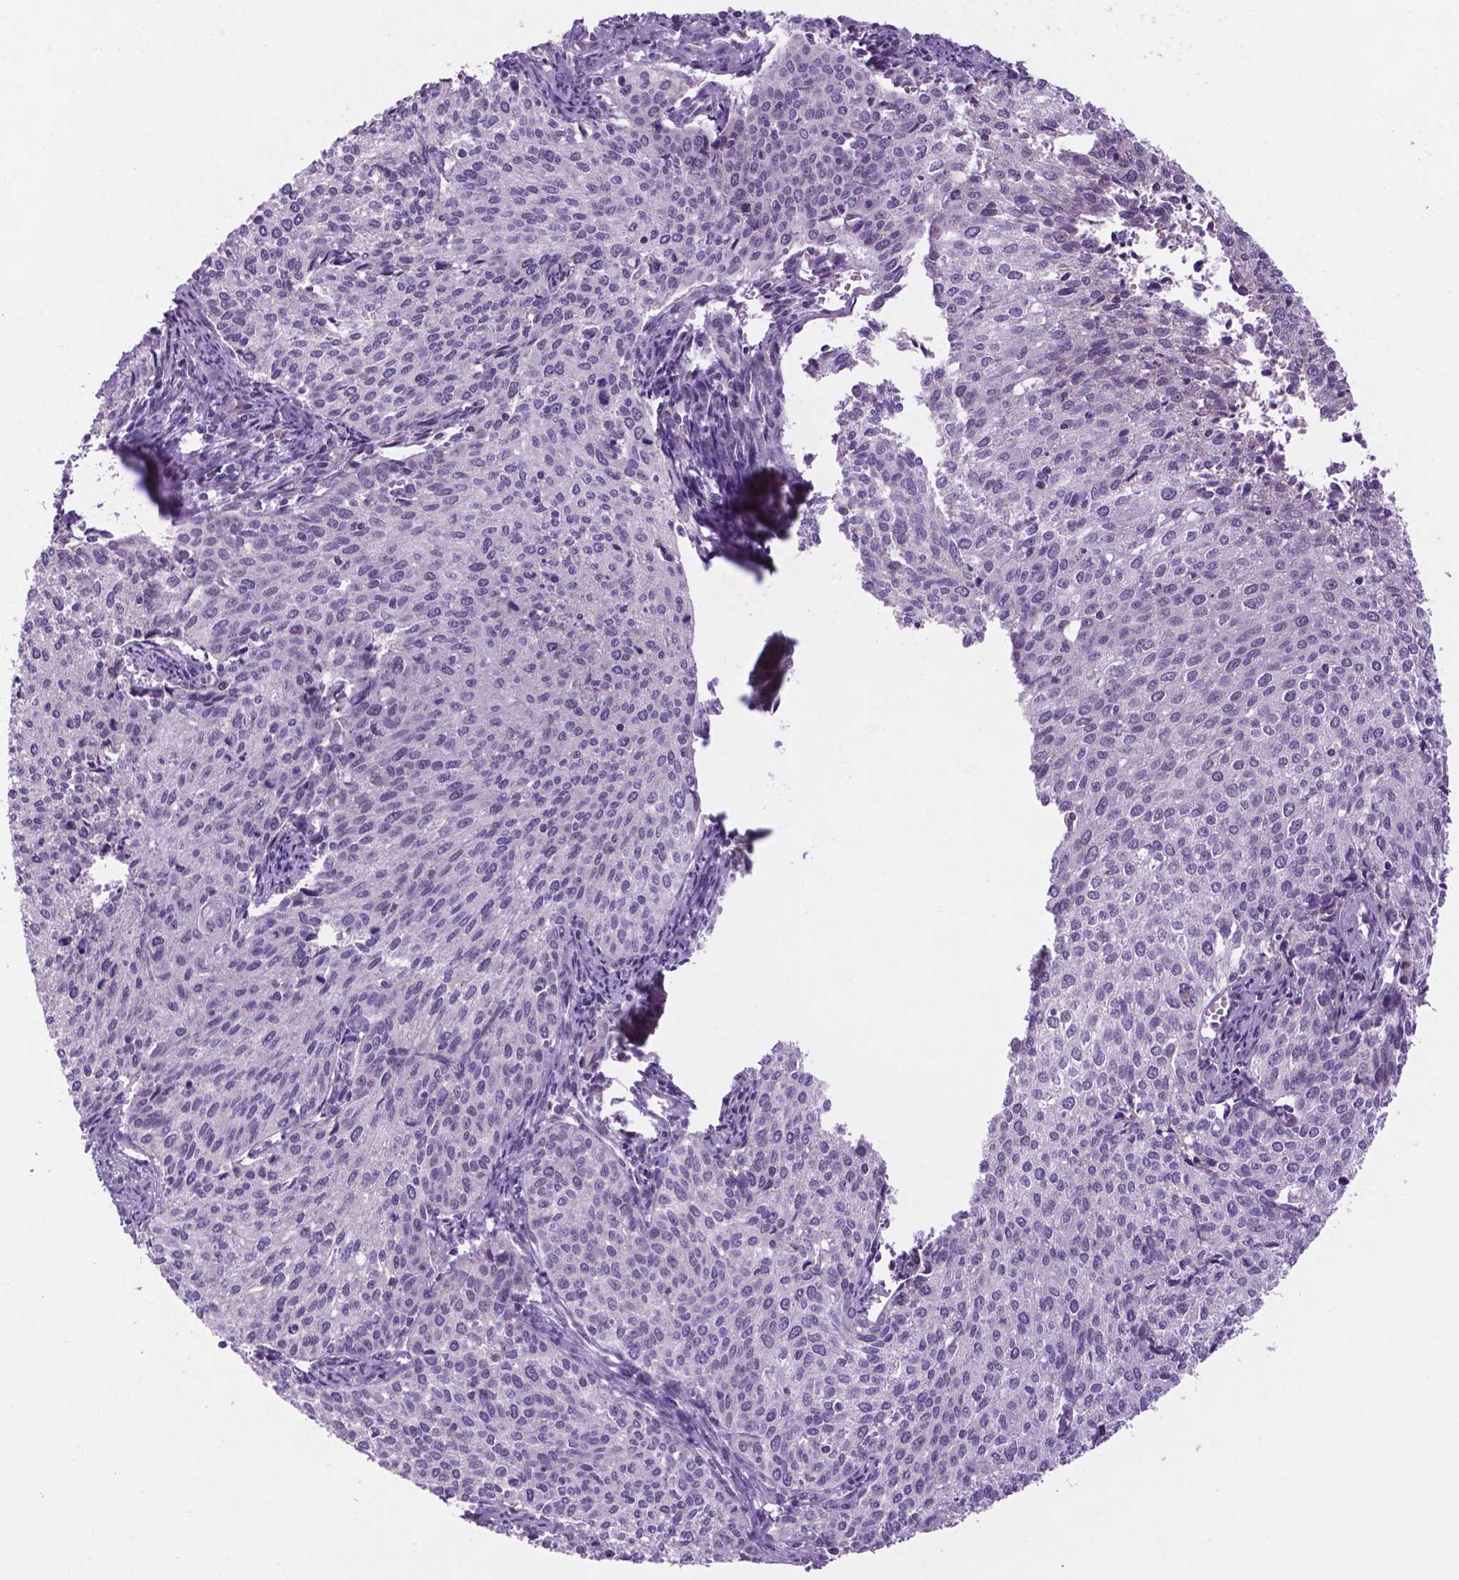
{"staining": {"intensity": "weak", "quantity": "<25%", "location": "nuclear"}, "tissue": "cervical cancer", "cell_type": "Tumor cells", "image_type": "cancer", "snomed": [{"axis": "morphology", "description": "Squamous cell carcinoma, NOS"}, {"axis": "topography", "description": "Cervix"}], "caption": "Immunohistochemical staining of human cervical cancer (squamous cell carcinoma) displays no significant staining in tumor cells.", "gene": "C18orf21", "patient": {"sex": "female", "age": 38}}